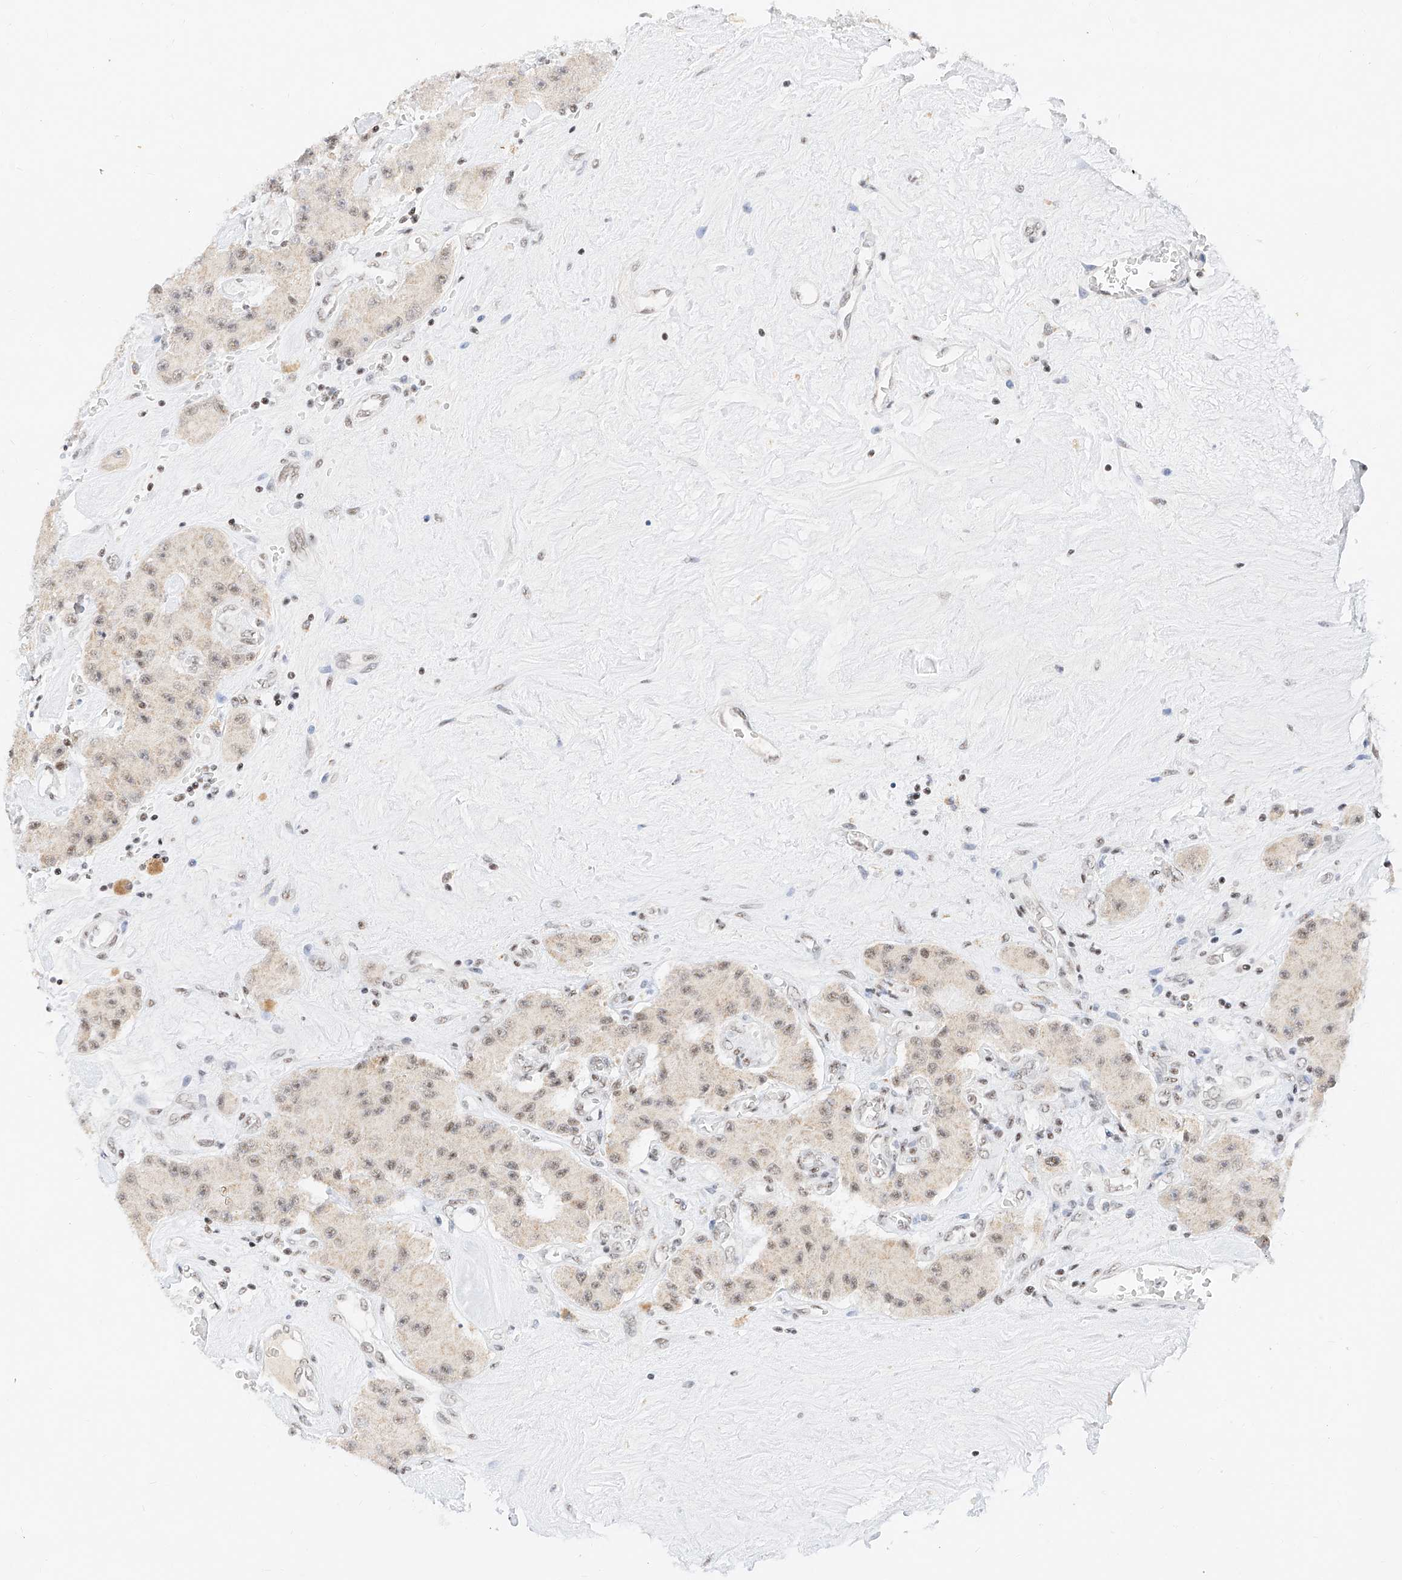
{"staining": {"intensity": "weak", "quantity": "<25%", "location": "nuclear"}, "tissue": "carcinoid", "cell_type": "Tumor cells", "image_type": "cancer", "snomed": [{"axis": "morphology", "description": "Carcinoid, malignant, NOS"}, {"axis": "topography", "description": "Pancreas"}], "caption": "IHC histopathology image of human carcinoid stained for a protein (brown), which demonstrates no expression in tumor cells.", "gene": "NRF1", "patient": {"sex": "male", "age": 41}}